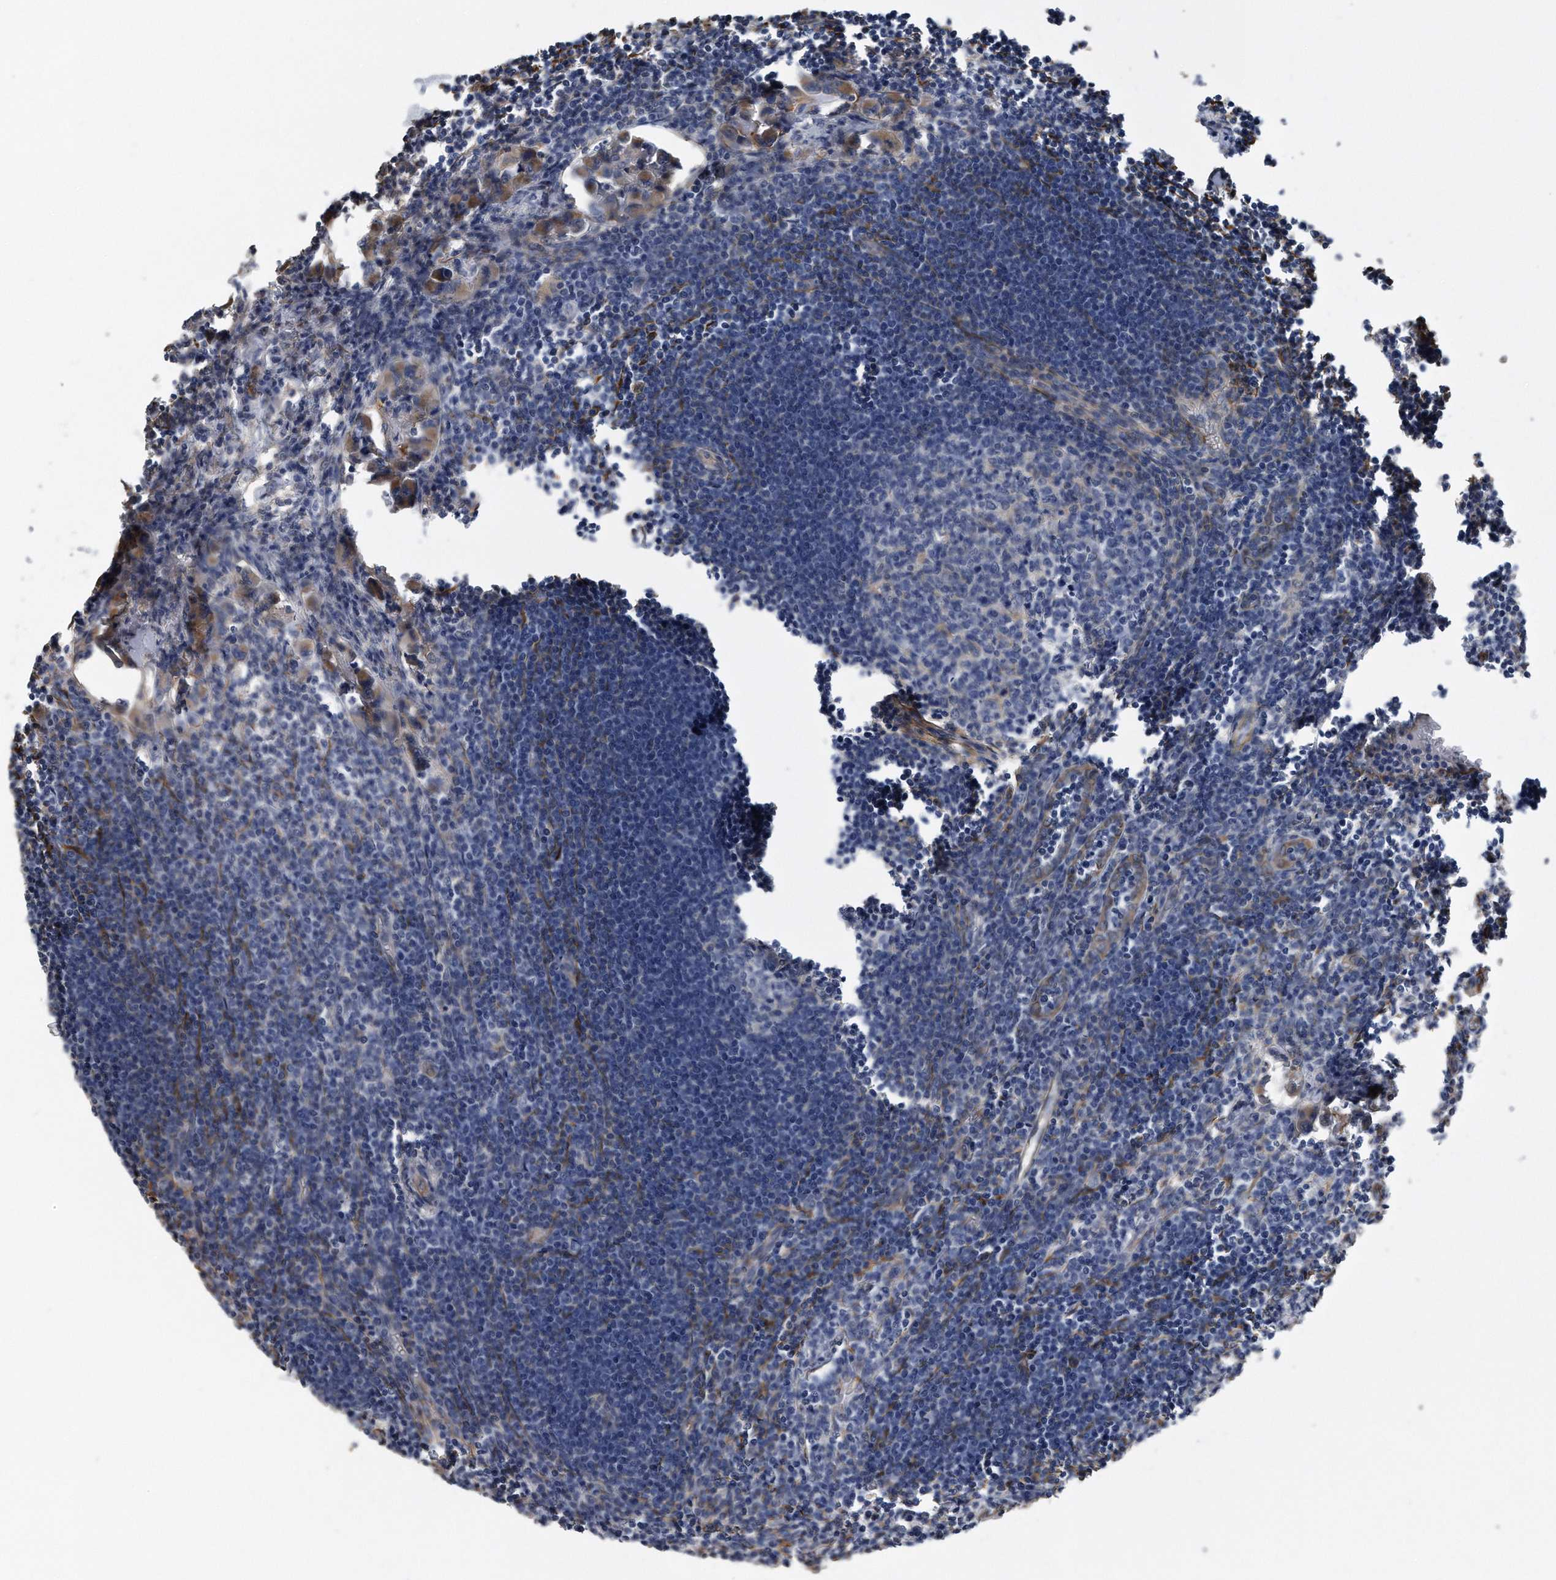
{"staining": {"intensity": "moderate", "quantity": "<25%", "location": "cytoplasmic/membranous"}, "tissue": "lymph node", "cell_type": "Germinal center cells", "image_type": "normal", "snomed": [{"axis": "morphology", "description": "Normal tissue, NOS"}, {"axis": "morphology", "description": "Malignant melanoma, Metastatic site"}, {"axis": "topography", "description": "Lymph node"}], "caption": "Lymph node stained with a brown dye exhibits moderate cytoplasmic/membranous positive positivity in about <25% of germinal center cells.", "gene": "GPC1", "patient": {"sex": "male", "age": 41}}